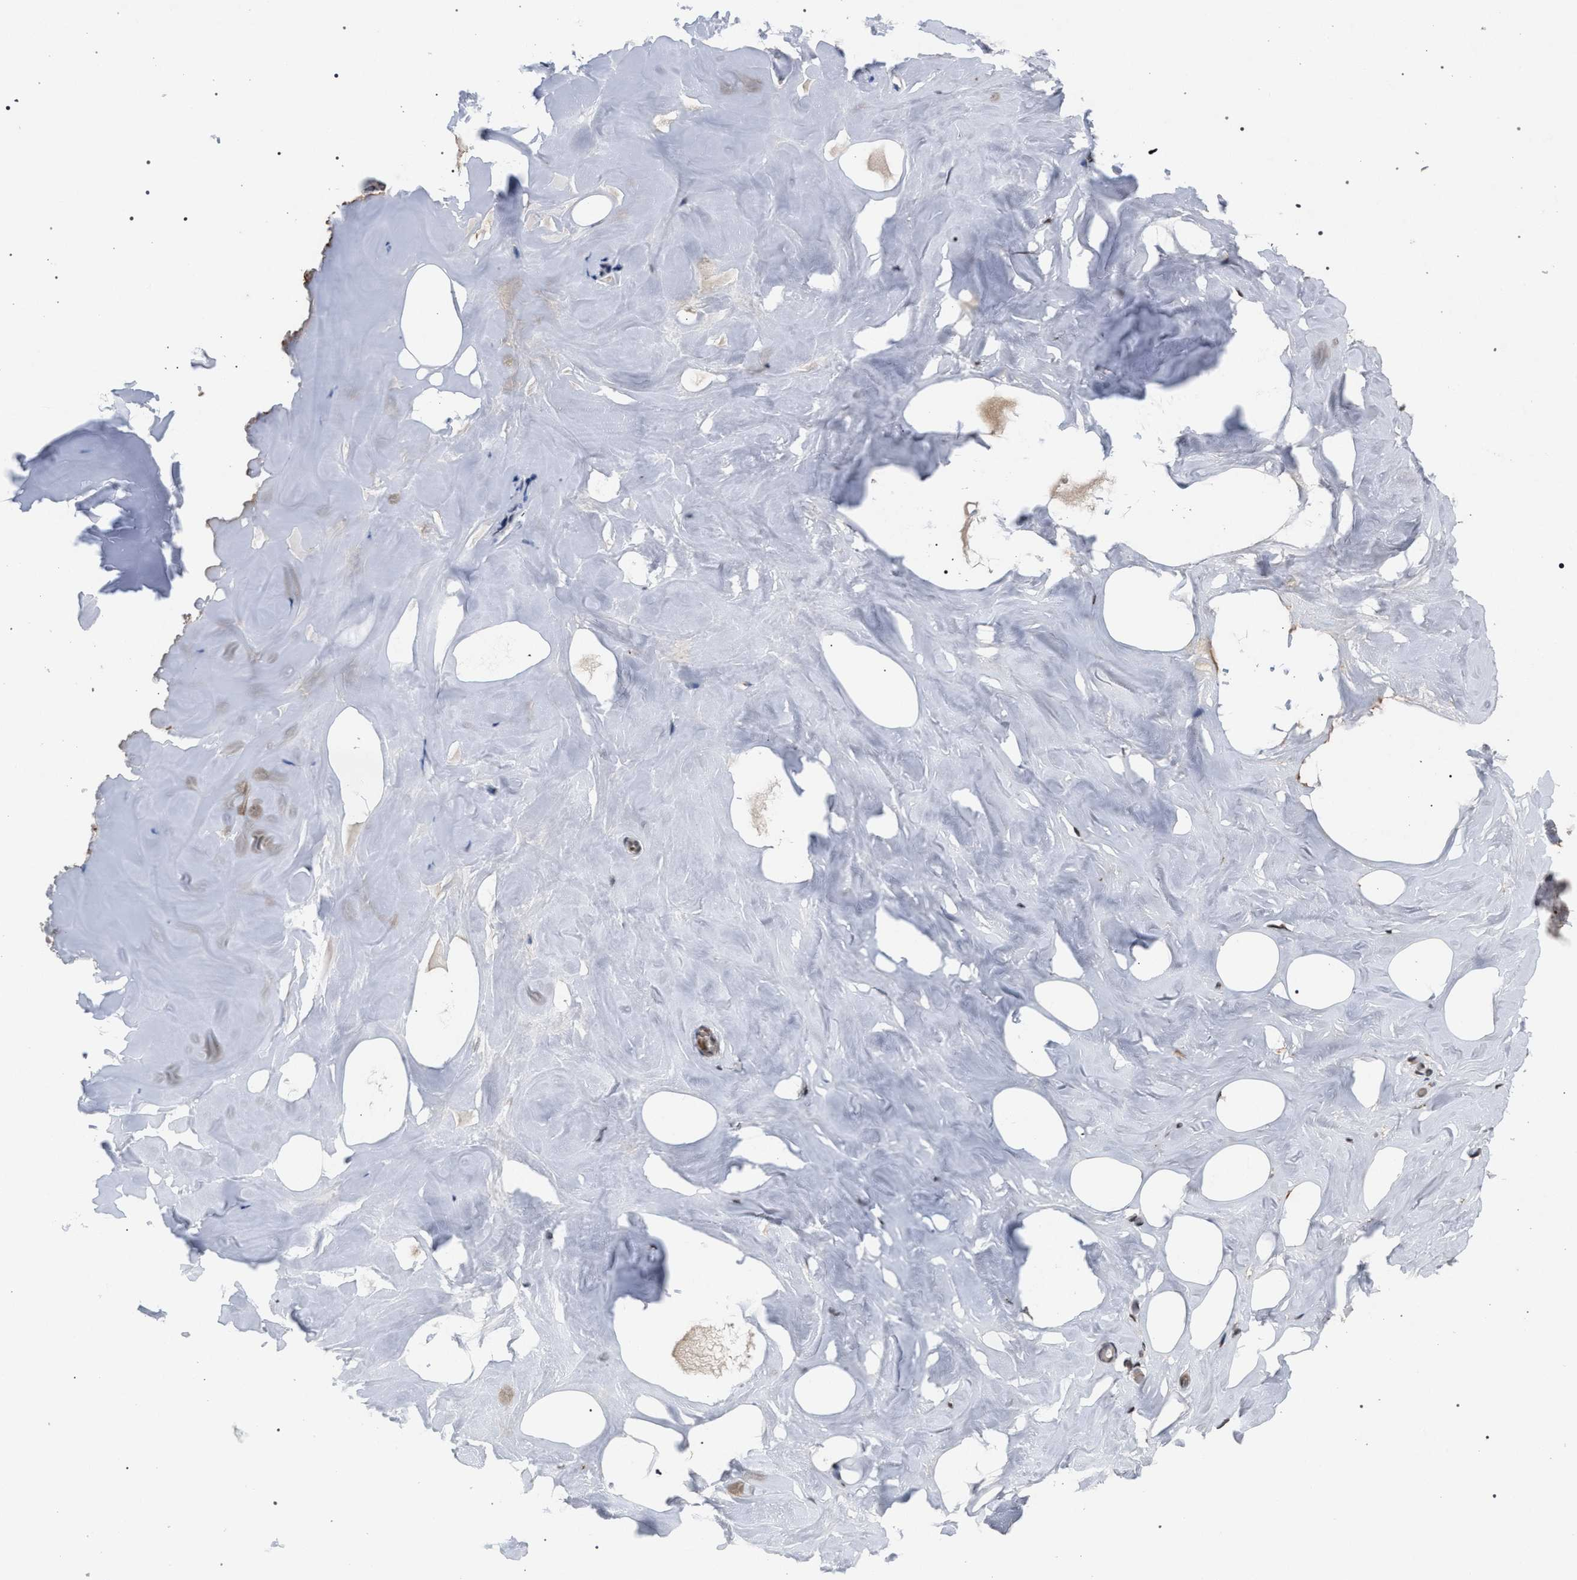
{"staining": {"intensity": "negative", "quantity": "none", "location": "none"}, "tissue": "breast", "cell_type": "Adipocytes", "image_type": "normal", "snomed": [{"axis": "morphology", "description": "Normal tissue, NOS"}, {"axis": "topography", "description": "Breast"}], "caption": "IHC micrograph of normal human breast stained for a protein (brown), which reveals no positivity in adipocytes.", "gene": "IRAK4", "patient": {"sex": "female", "age": 75}}